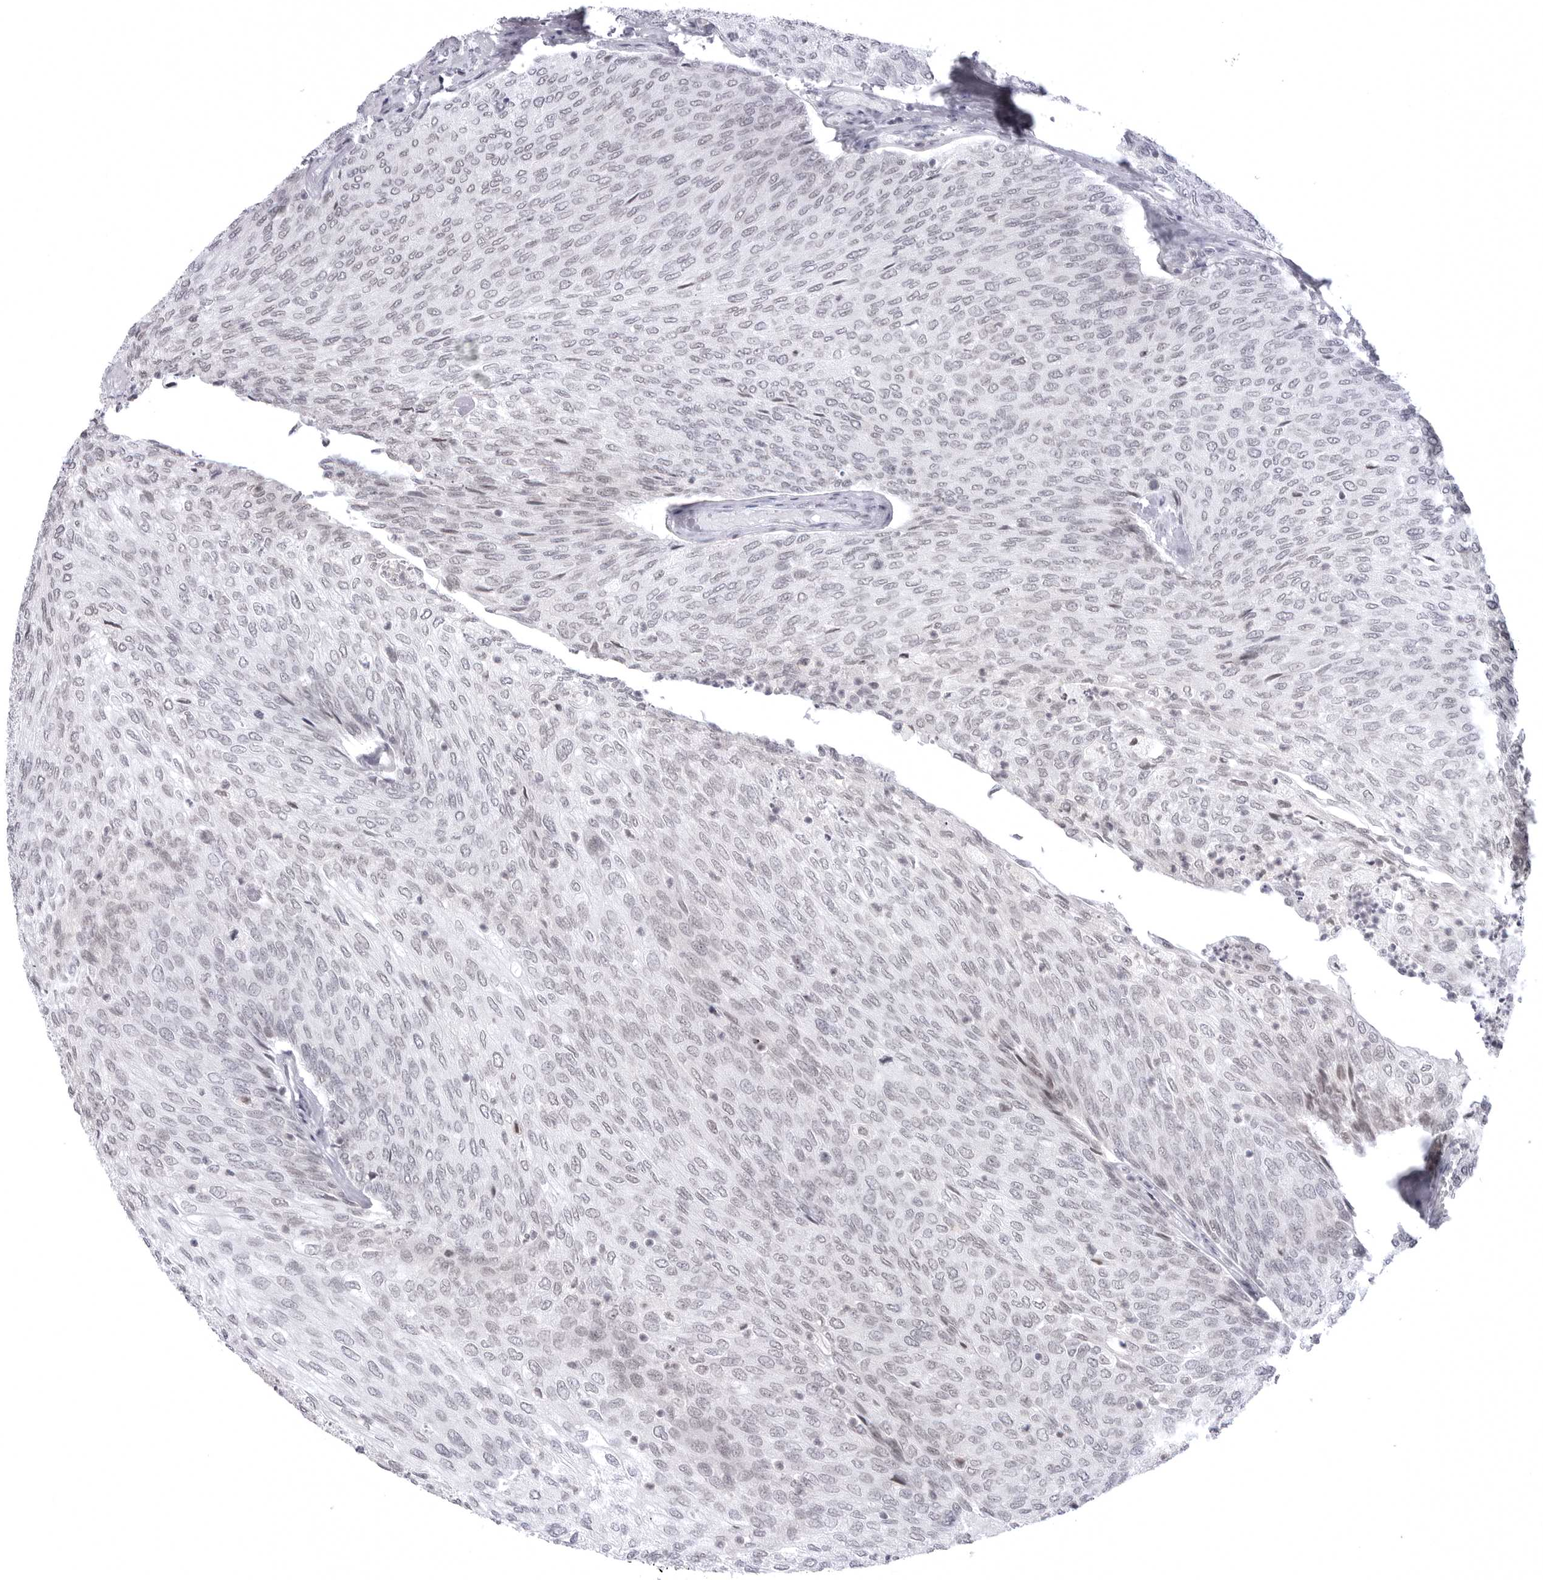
{"staining": {"intensity": "negative", "quantity": "none", "location": "none"}, "tissue": "urothelial cancer", "cell_type": "Tumor cells", "image_type": "cancer", "snomed": [{"axis": "morphology", "description": "Urothelial carcinoma, Low grade"}, {"axis": "topography", "description": "Urinary bladder"}], "caption": "This is a photomicrograph of immunohistochemistry (IHC) staining of low-grade urothelial carcinoma, which shows no staining in tumor cells. The staining was performed using DAB (3,3'-diaminobenzidine) to visualize the protein expression in brown, while the nuclei were stained in blue with hematoxylin (Magnification: 20x).", "gene": "PTK2B", "patient": {"sex": "female", "age": 79}}